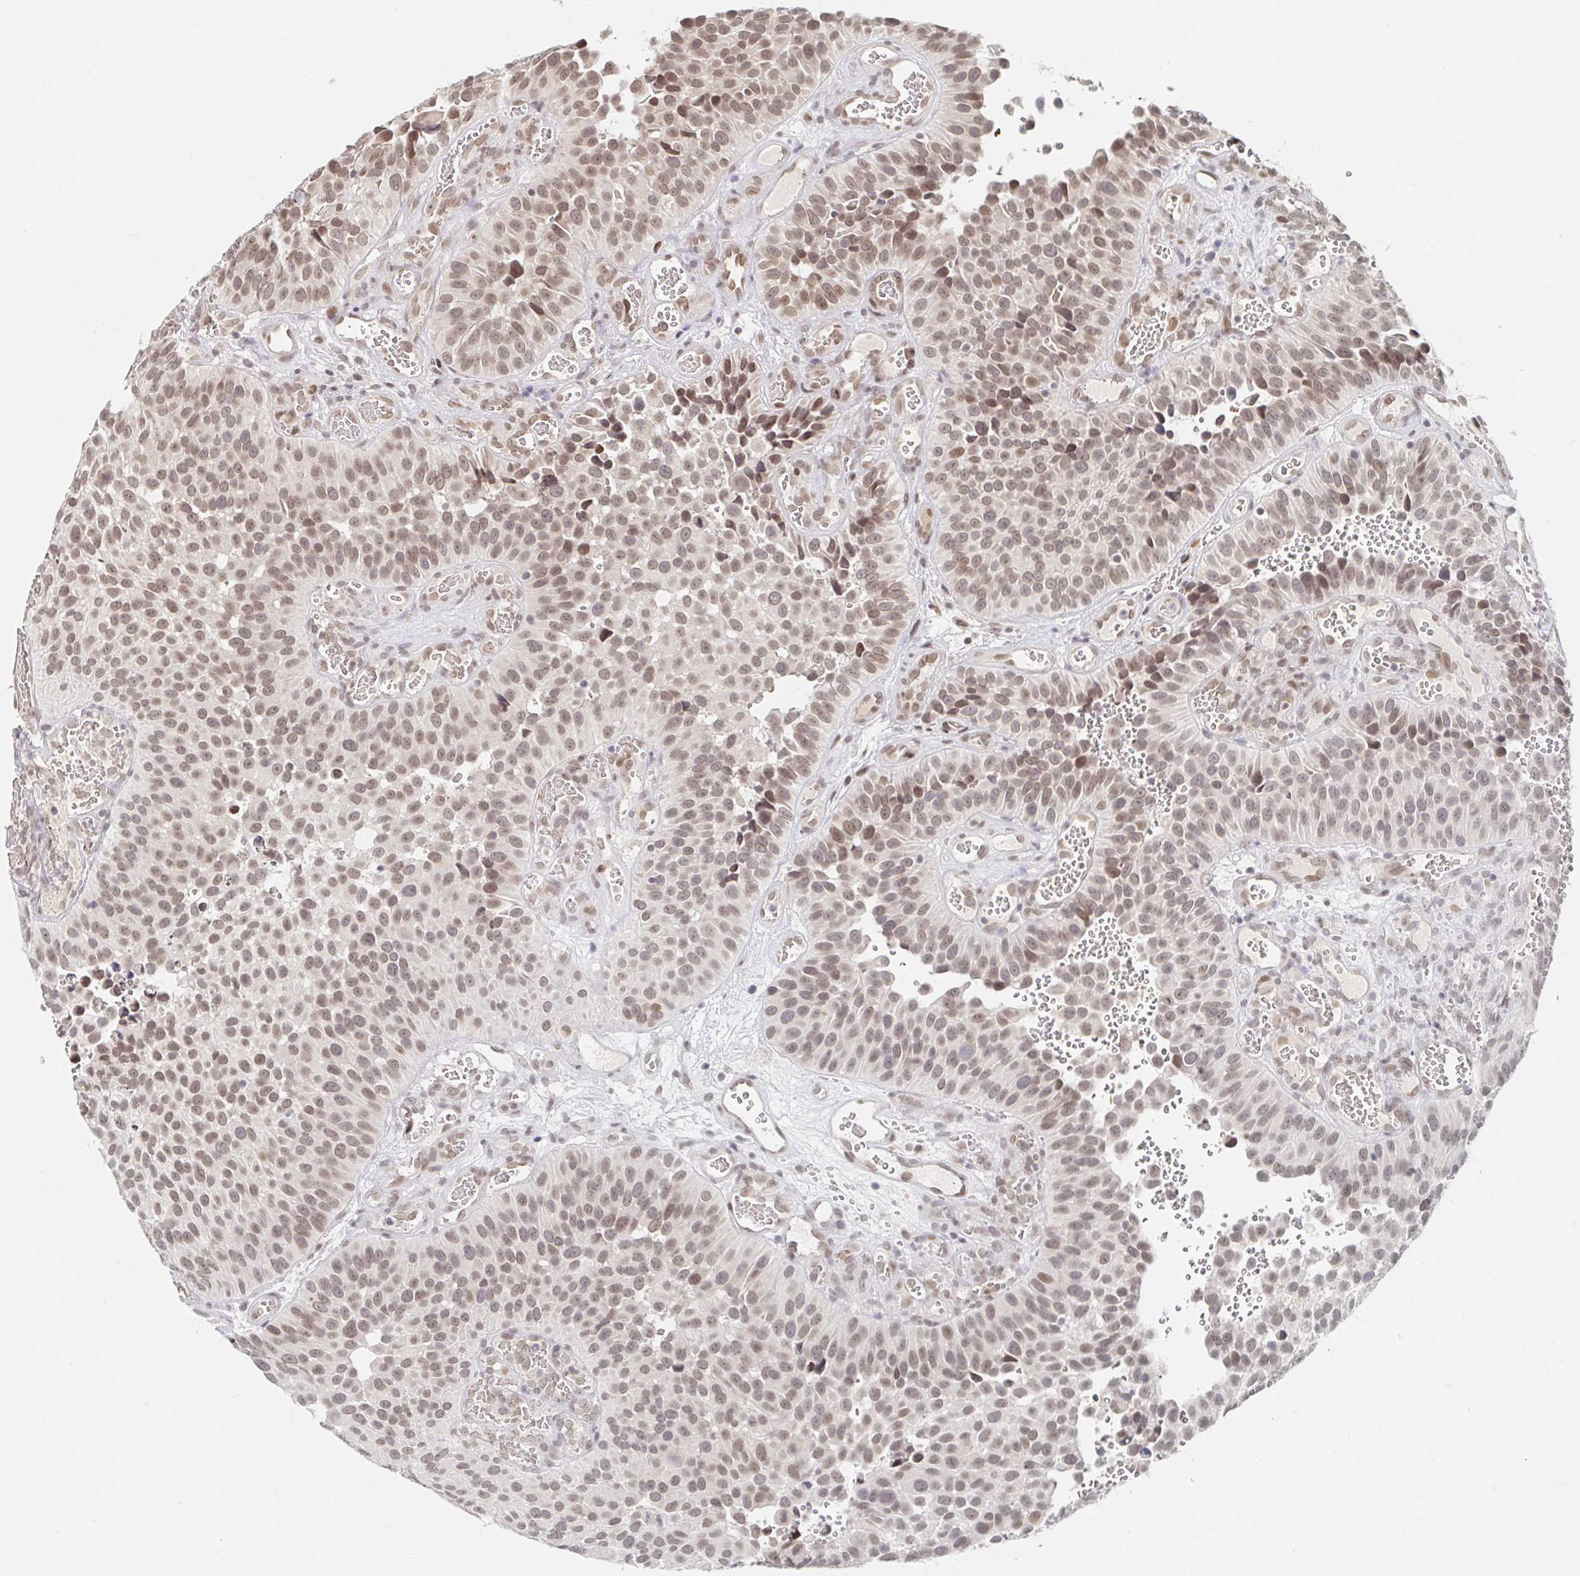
{"staining": {"intensity": "moderate", "quantity": ">75%", "location": "nuclear"}, "tissue": "urothelial cancer", "cell_type": "Tumor cells", "image_type": "cancer", "snomed": [{"axis": "morphology", "description": "Urothelial carcinoma, Low grade"}, {"axis": "topography", "description": "Urinary bladder"}], "caption": "Approximately >75% of tumor cells in human low-grade urothelial carcinoma reveal moderate nuclear protein staining as visualized by brown immunohistochemical staining.", "gene": "CHD2", "patient": {"sex": "male", "age": 76}}